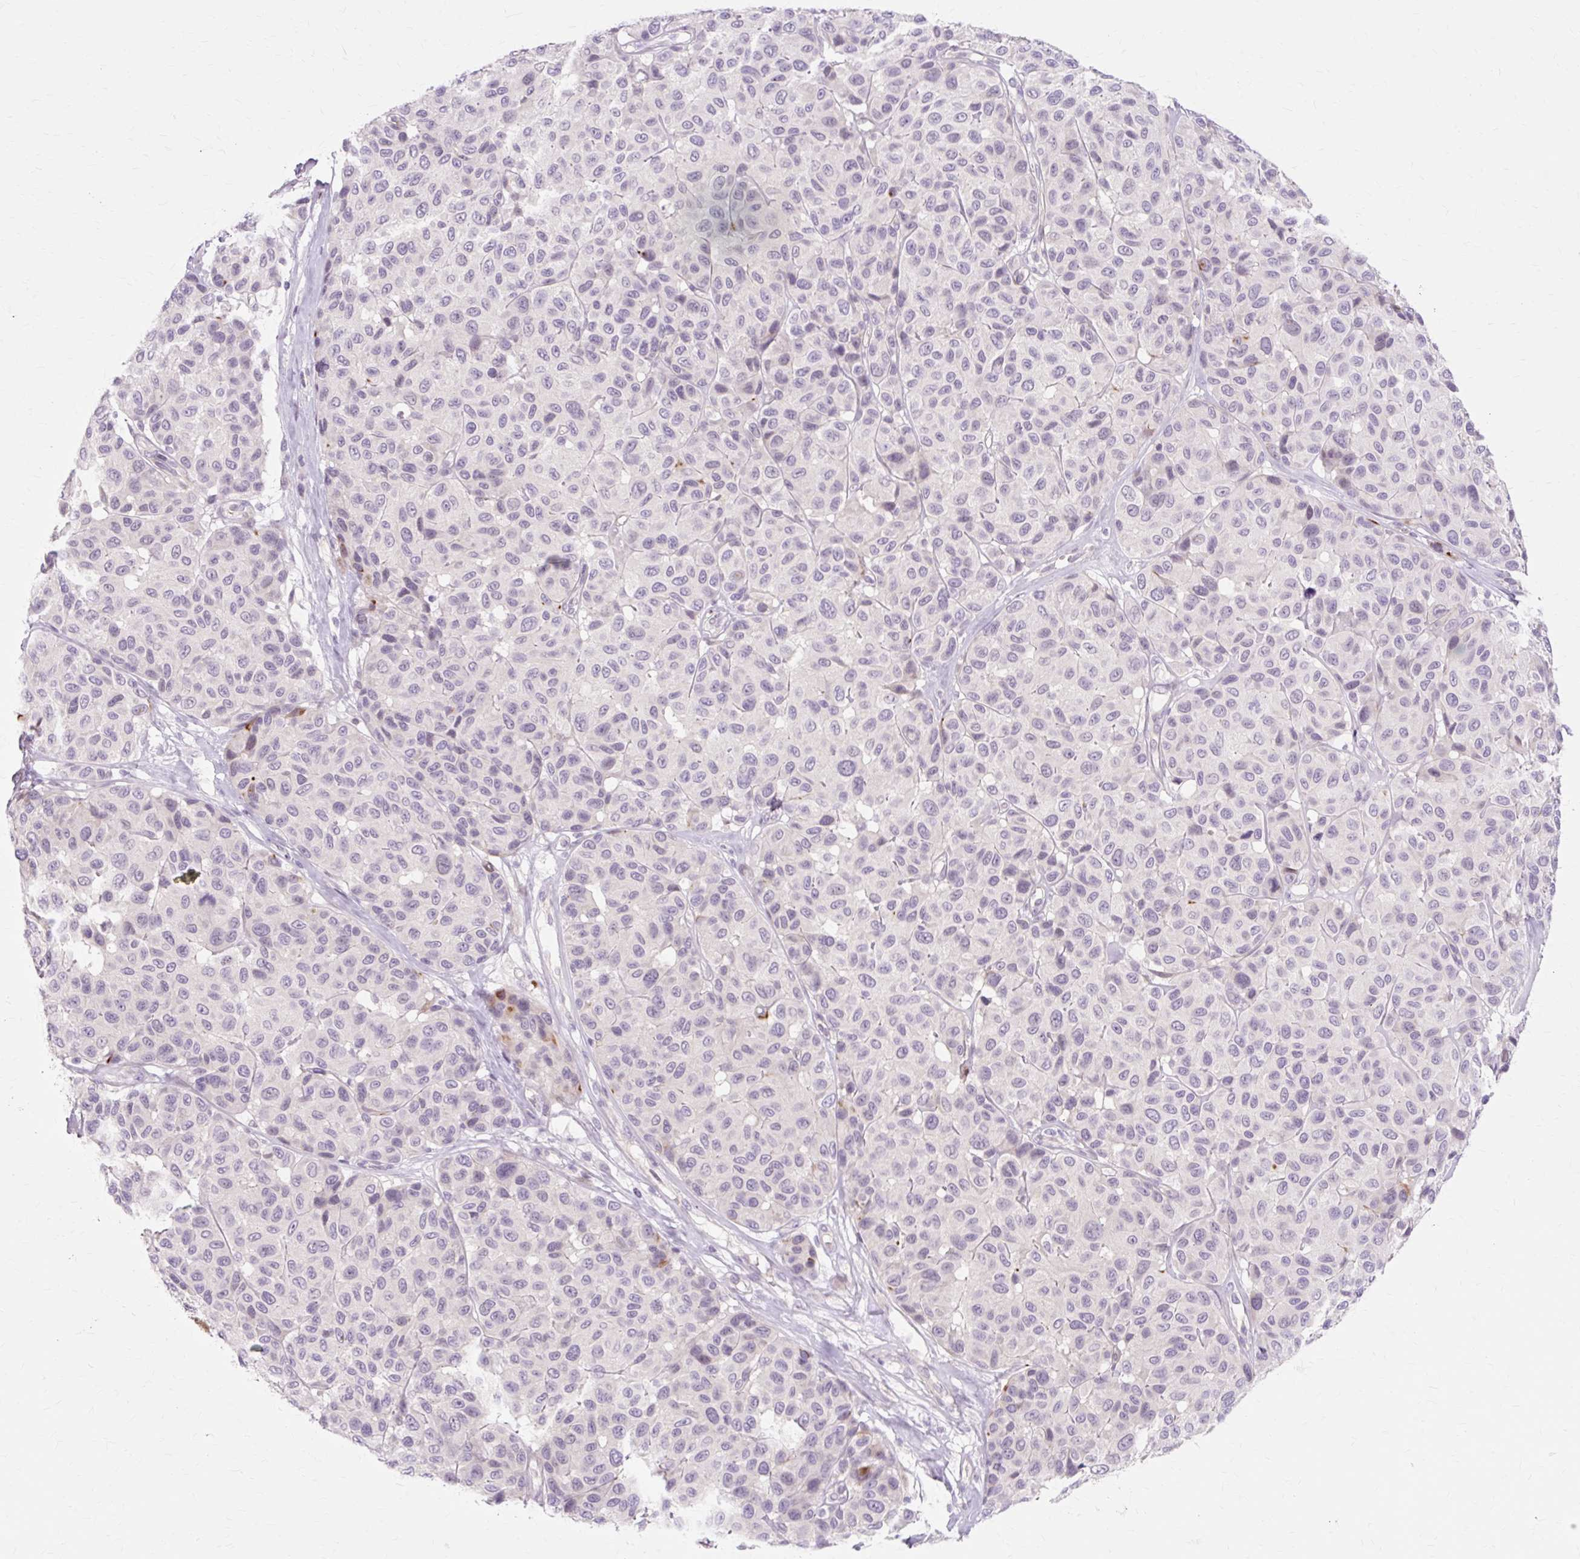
{"staining": {"intensity": "negative", "quantity": "none", "location": "none"}, "tissue": "melanoma", "cell_type": "Tumor cells", "image_type": "cancer", "snomed": [{"axis": "morphology", "description": "Malignant melanoma, NOS"}, {"axis": "topography", "description": "Skin"}], "caption": "Tumor cells show no significant protein staining in melanoma.", "gene": "ZNF35", "patient": {"sex": "female", "age": 66}}